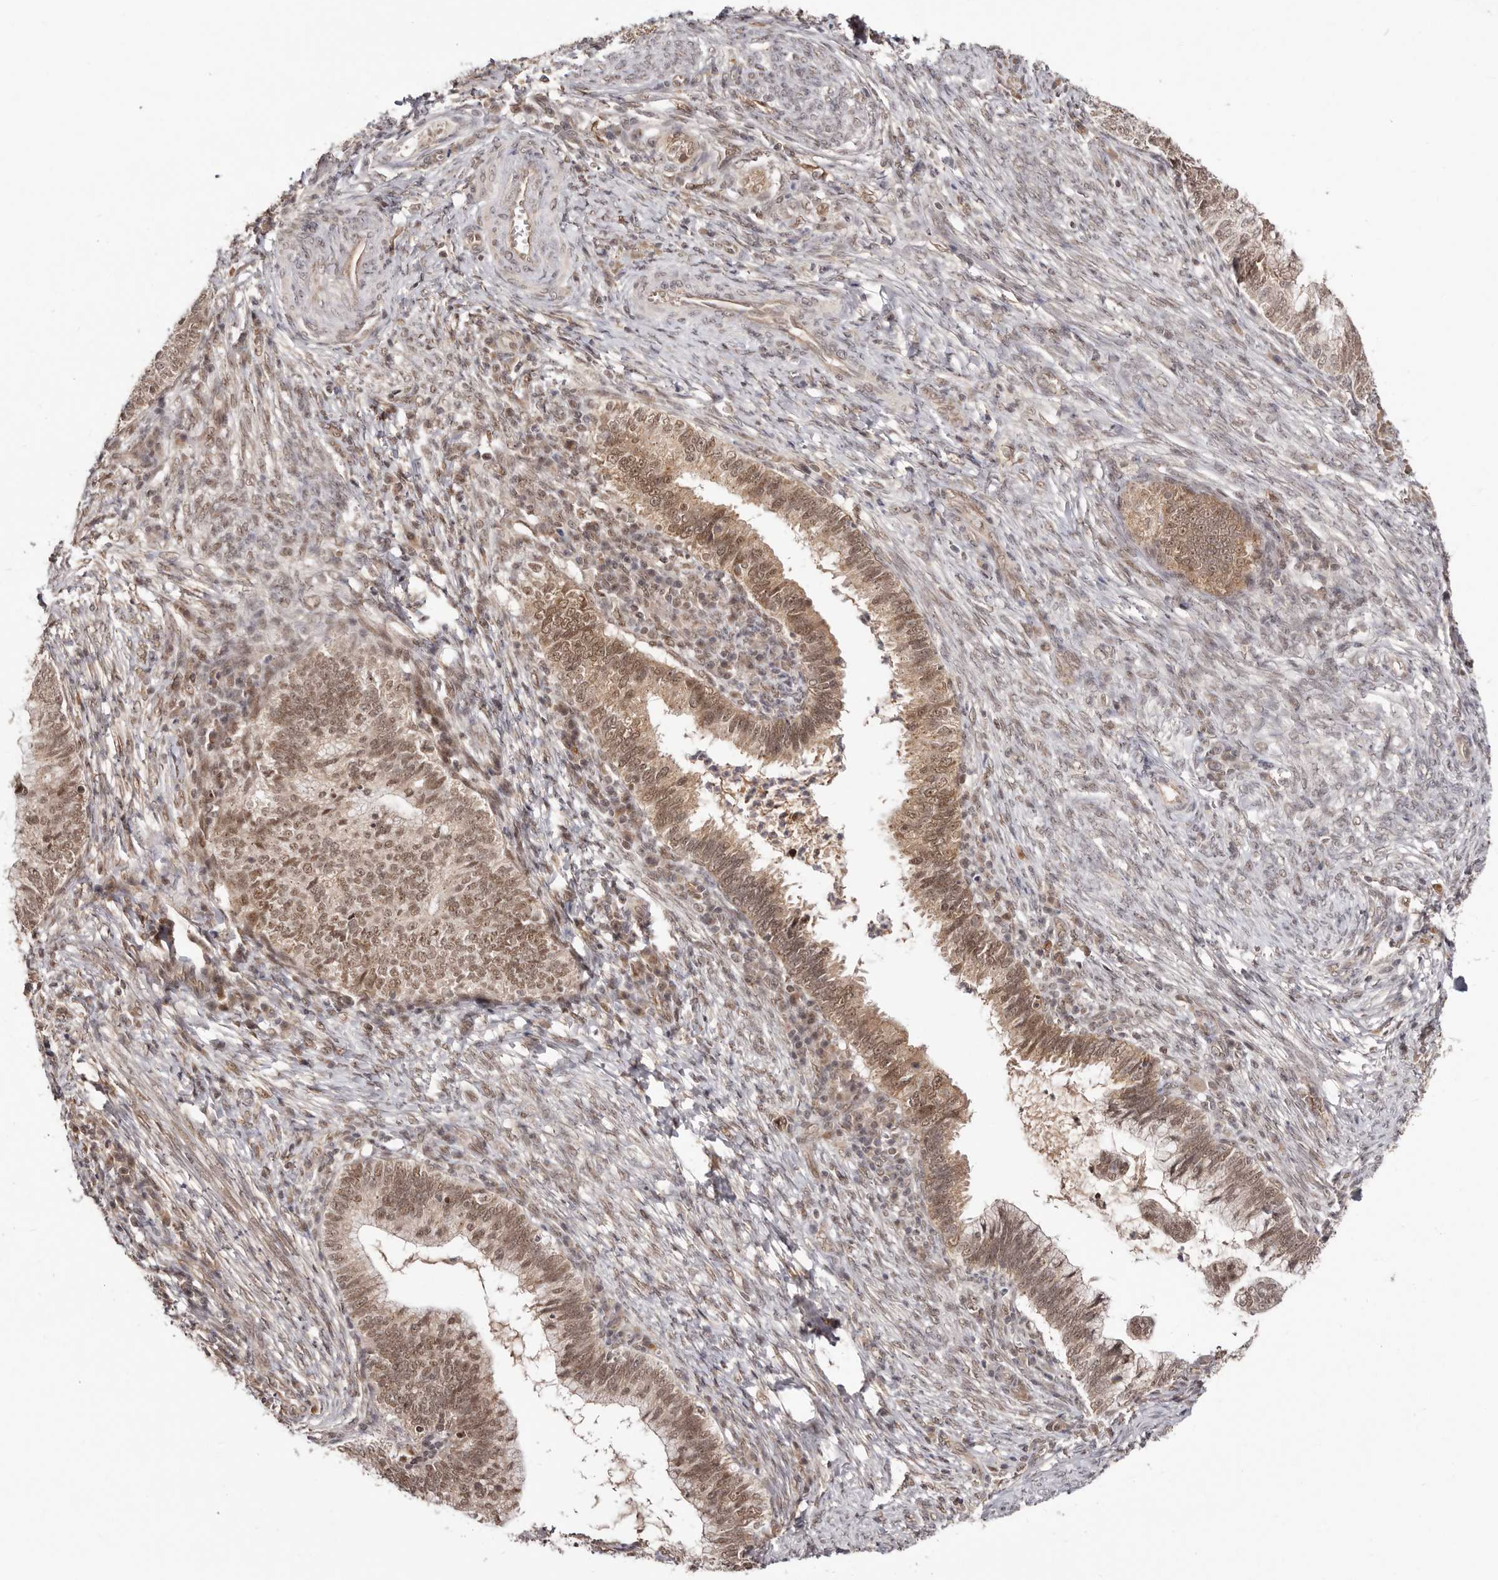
{"staining": {"intensity": "moderate", "quantity": ">75%", "location": "cytoplasmic/membranous,nuclear"}, "tissue": "cervical cancer", "cell_type": "Tumor cells", "image_type": "cancer", "snomed": [{"axis": "morphology", "description": "Adenocarcinoma, NOS"}, {"axis": "topography", "description": "Cervix"}], "caption": "Protein expression by immunohistochemistry (IHC) reveals moderate cytoplasmic/membranous and nuclear expression in about >75% of tumor cells in cervical cancer (adenocarcinoma). (Brightfield microscopy of DAB IHC at high magnification).", "gene": "MED8", "patient": {"sex": "female", "age": 36}}